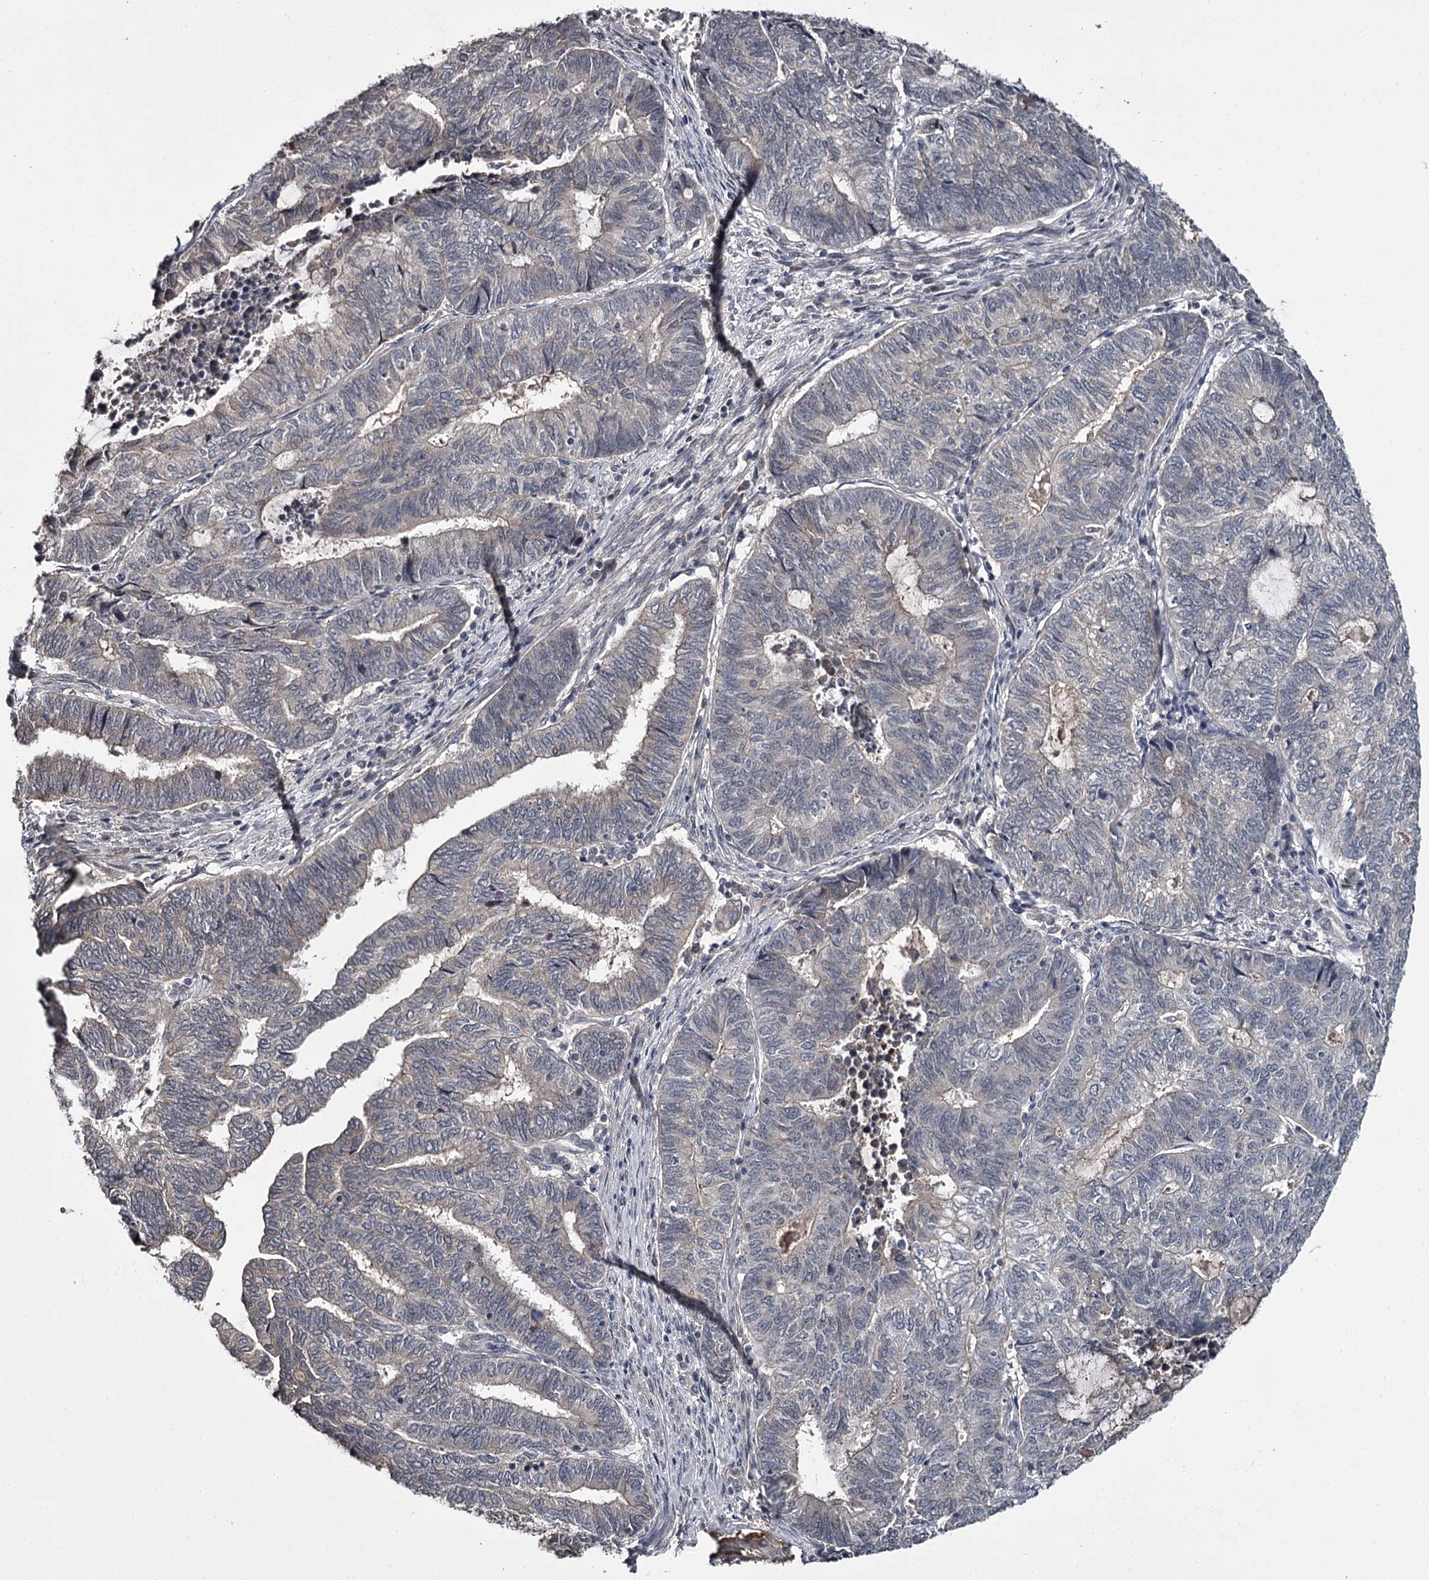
{"staining": {"intensity": "negative", "quantity": "none", "location": "none"}, "tissue": "endometrial cancer", "cell_type": "Tumor cells", "image_type": "cancer", "snomed": [{"axis": "morphology", "description": "Adenocarcinoma, NOS"}, {"axis": "topography", "description": "Uterus"}, {"axis": "topography", "description": "Endometrium"}], "caption": "There is no significant staining in tumor cells of endometrial cancer (adenocarcinoma).", "gene": "CWF19L2", "patient": {"sex": "female", "age": 70}}